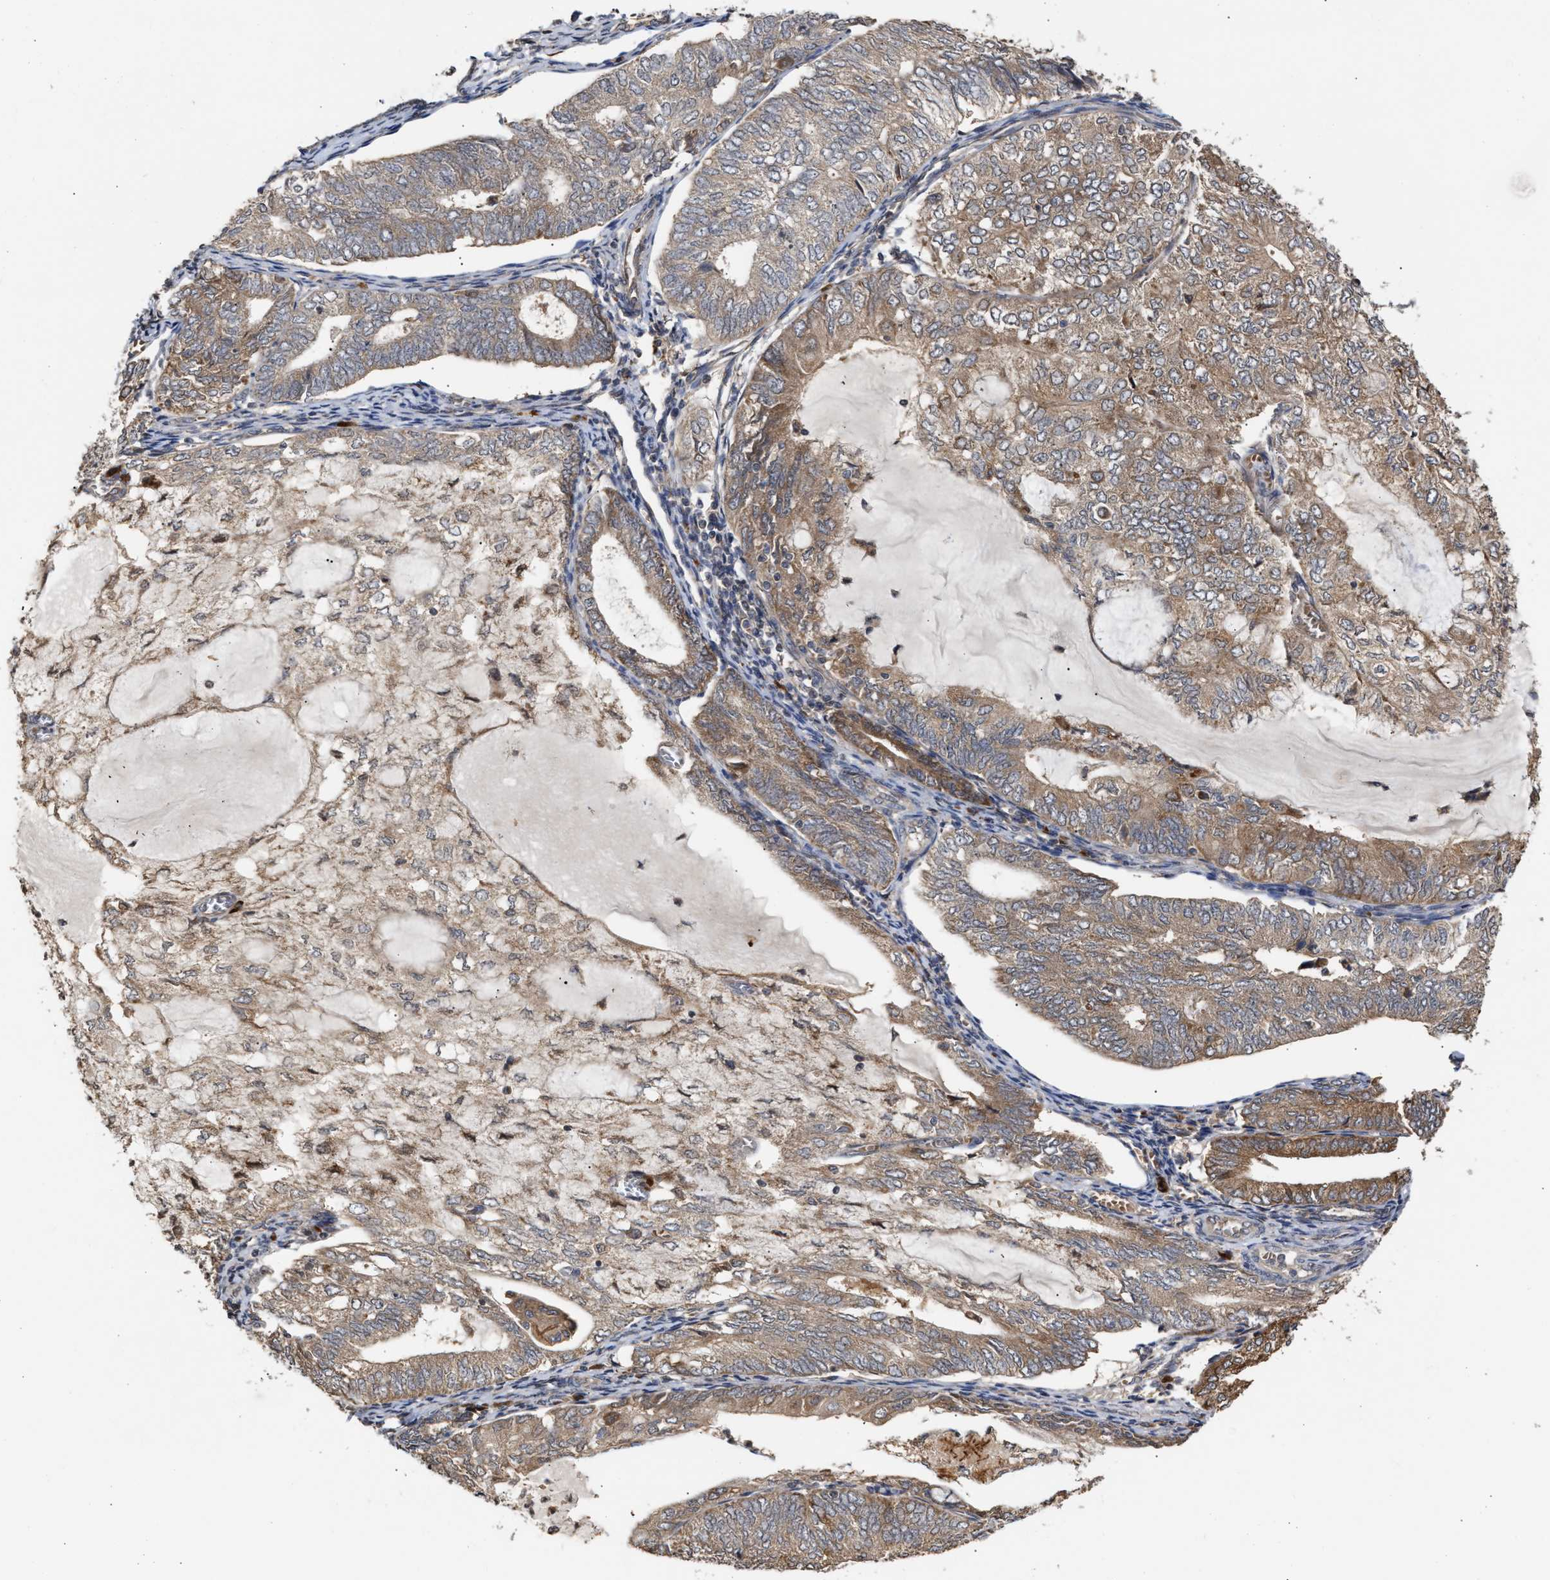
{"staining": {"intensity": "moderate", "quantity": ">75%", "location": "cytoplasmic/membranous"}, "tissue": "endometrial cancer", "cell_type": "Tumor cells", "image_type": "cancer", "snomed": [{"axis": "morphology", "description": "Adenocarcinoma, NOS"}, {"axis": "topography", "description": "Endometrium"}], "caption": "Immunohistochemical staining of endometrial cancer reveals medium levels of moderate cytoplasmic/membranous staining in about >75% of tumor cells.", "gene": "SAR1A", "patient": {"sex": "female", "age": 81}}